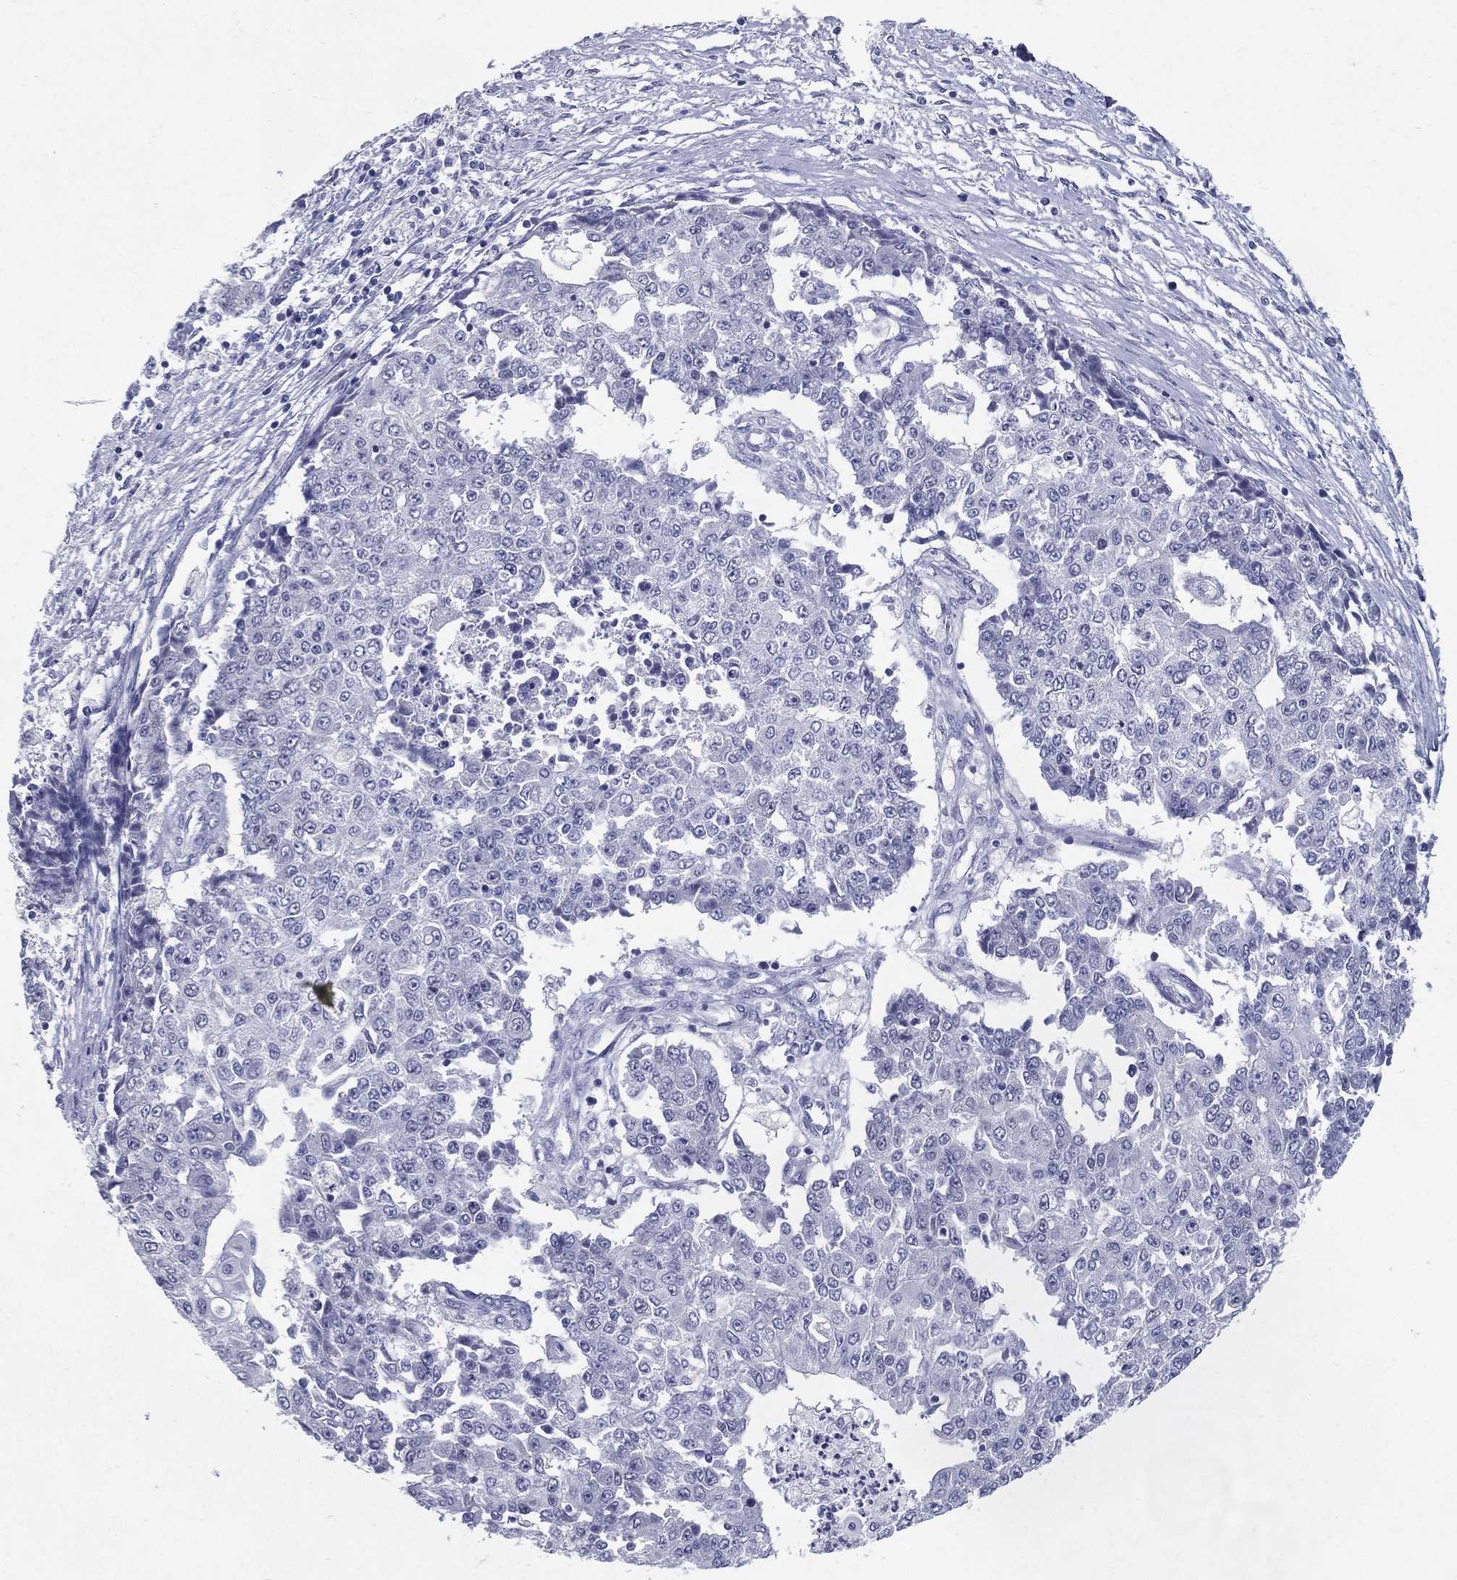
{"staining": {"intensity": "negative", "quantity": "none", "location": "none"}, "tissue": "ovarian cancer", "cell_type": "Tumor cells", "image_type": "cancer", "snomed": [{"axis": "morphology", "description": "Carcinoma, endometroid"}, {"axis": "topography", "description": "Ovary"}], "caption": "Tumor cells show no significant protein expression in ovarian cancer (endometroid carcinoma).", "gene": "KIF2C", "patient": {"sex": "female", "age": 42}}